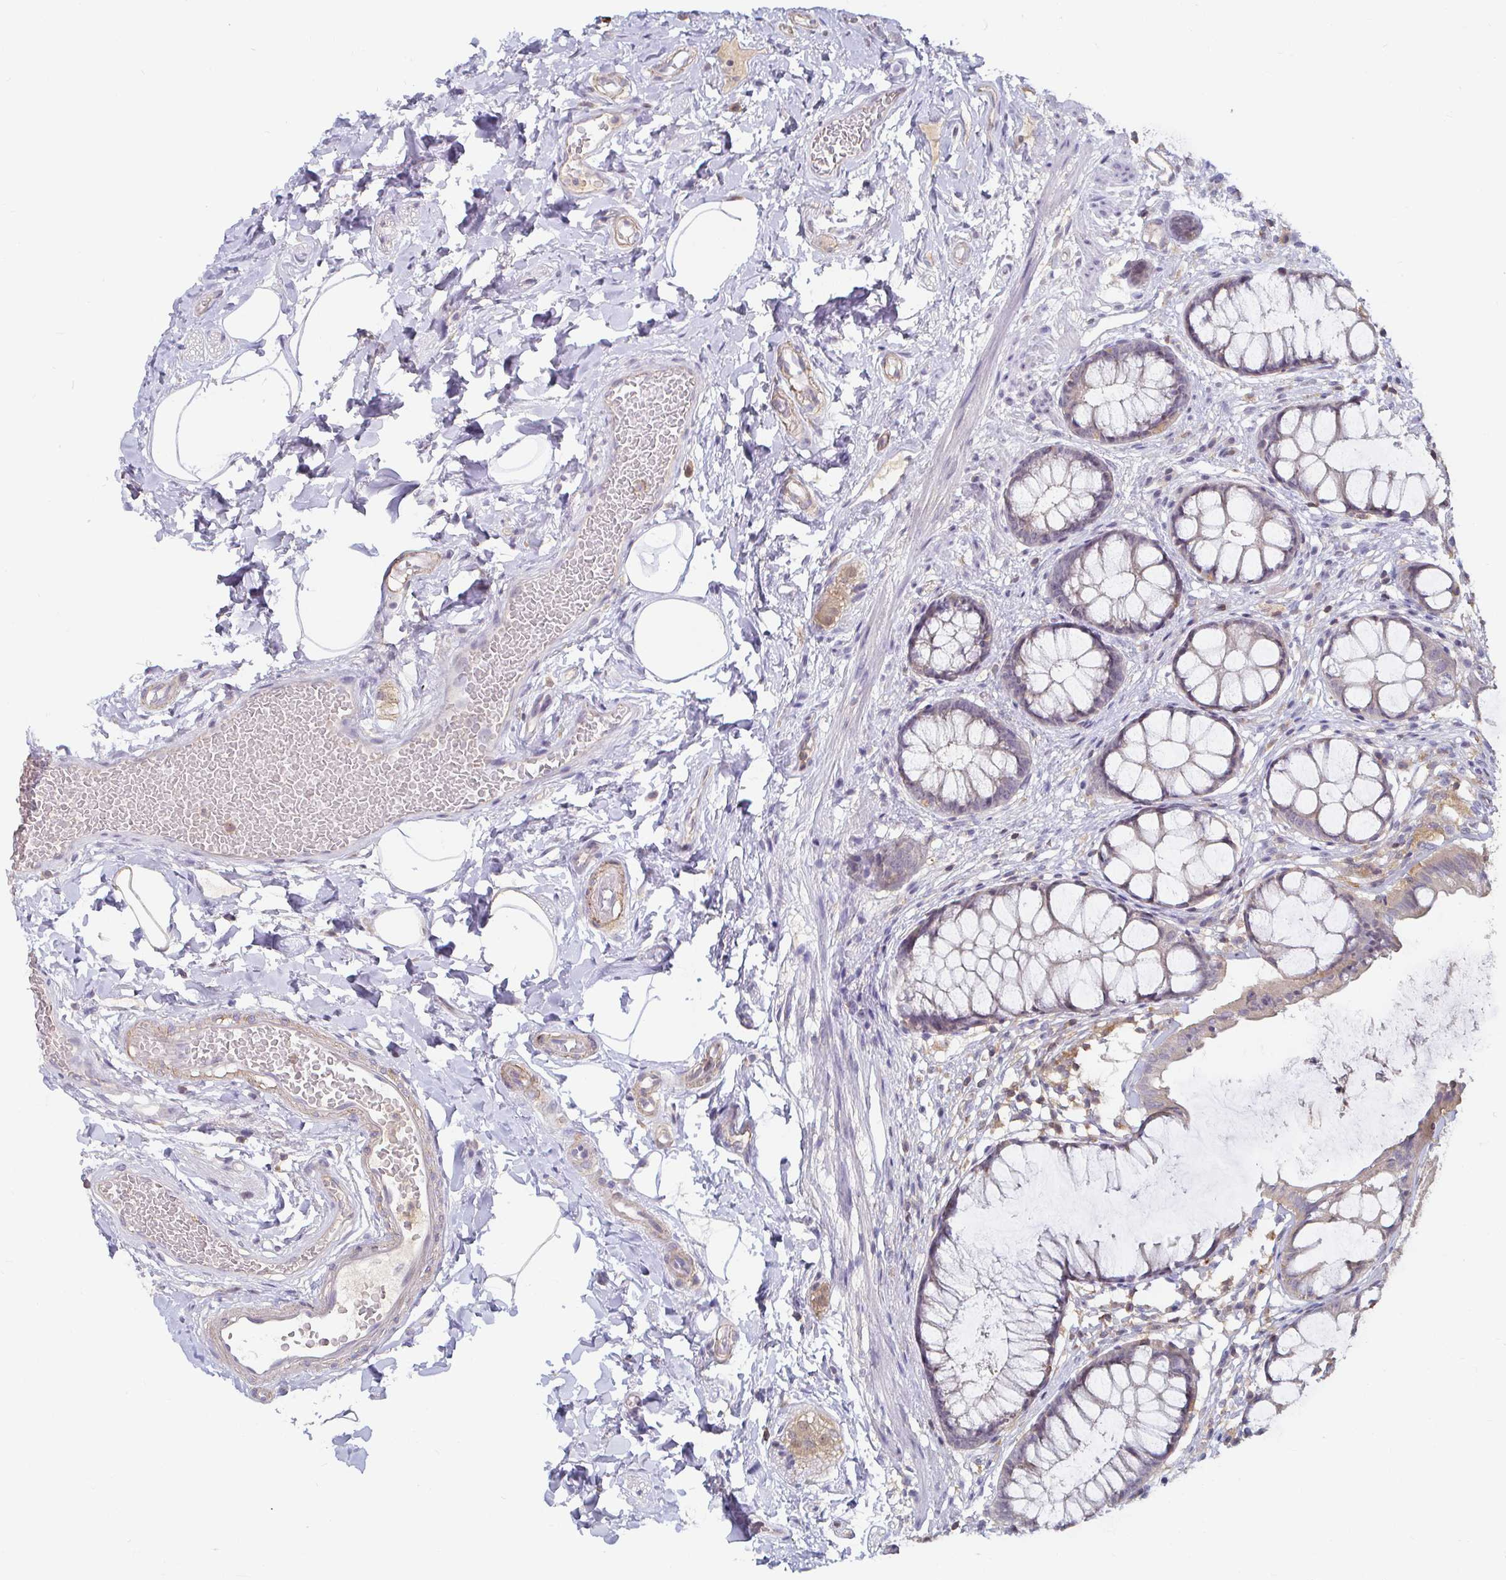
{"staining": {"intensity": "weak", "quantity": "25%-75%", "location": "cytoplasmic/membranous"}, "tissue": "rectum", "cell_type": "Glandular cells", "image_type": "normal", "snomed": [{"axis": "morphology", "description": "Normal tissue, NOS"}, {"axis": "topography", "description": "Rectum"}], "caption": "IHC micrograph of unremarkable rectum: human rectum stained using immunohistochemistry displays low levels of weak protein expression localized specifically in the cytoplasmic/membranous of glandular cells, appearing as a cytoplasmic/membranous brown color.", "gene": "CDH18", "patient": {"sex": "female", "age": 62}}